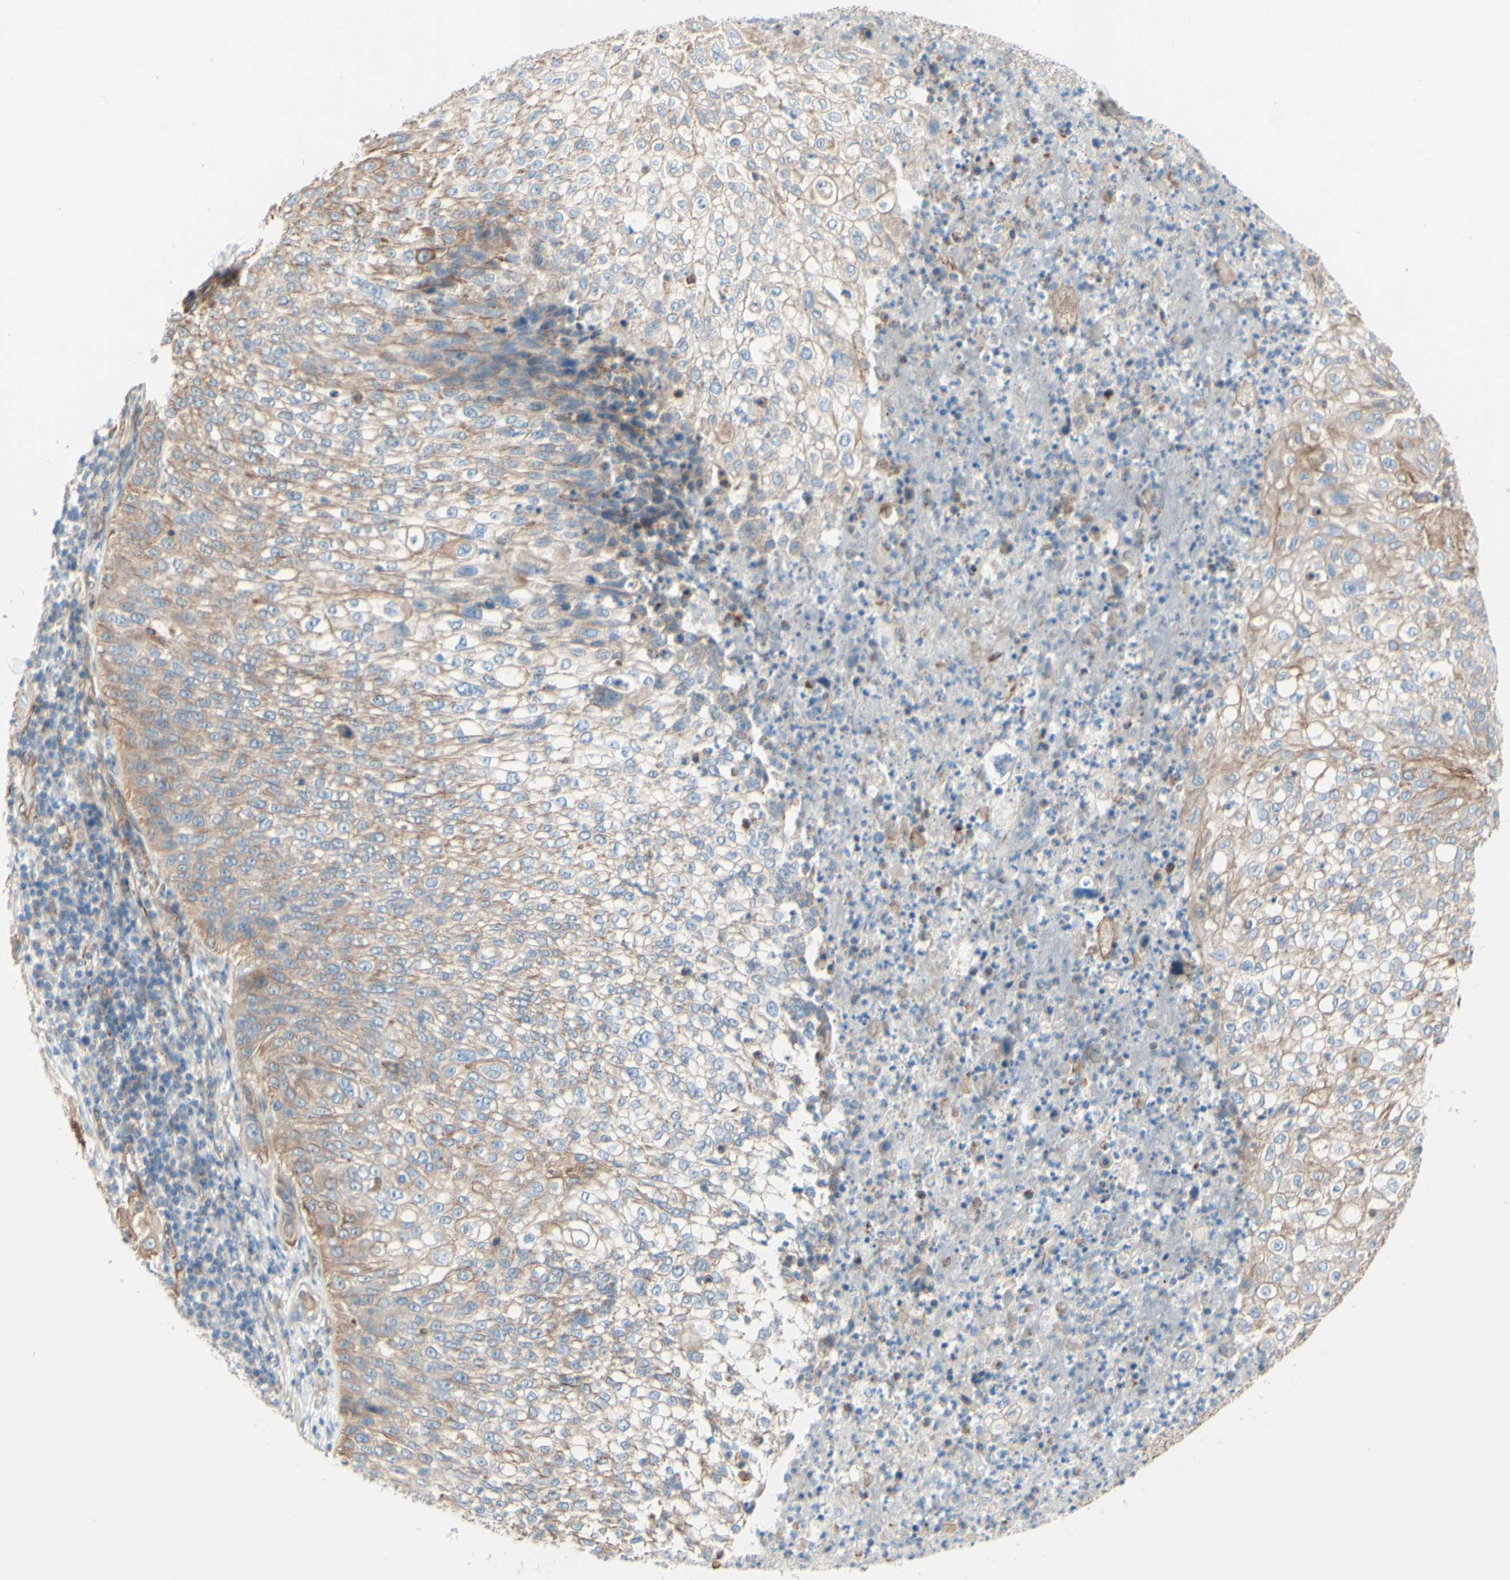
{"staining": {"intensity": "moderate", "quantity": ">75%", "location": "cytoplasmic/membranous"}, "tissue": "lung cancer", "cell_type": "Tumor cells", "image_type": "cancer", "snomed": [{"axis": "morphology", "description": "Inflammation, NOS"}, {"axis": "morphology", "description": "Squamous cell carcinoma, NOS"}, {"axis": "topography", "description": "Lymph node"}, {"axis": "topography", "description": "Soft tissue"}, {"axis": "topography", "description": "Lung"}], "caption": "Immunohistochemical staining of squamous cell carcinoma (lung) demonstrates medium levels of moderate cytoplasmic/membranous positivity in approximately >75% of tumor cells. Using DAB (3,3'-diaminobenzidine) (brown) and hematoxylin (blue) stains, captured at high magnification using brightfield microscopy.", "gene": "ENDOD1", "patient": {"sex": "male", "age": 66}}